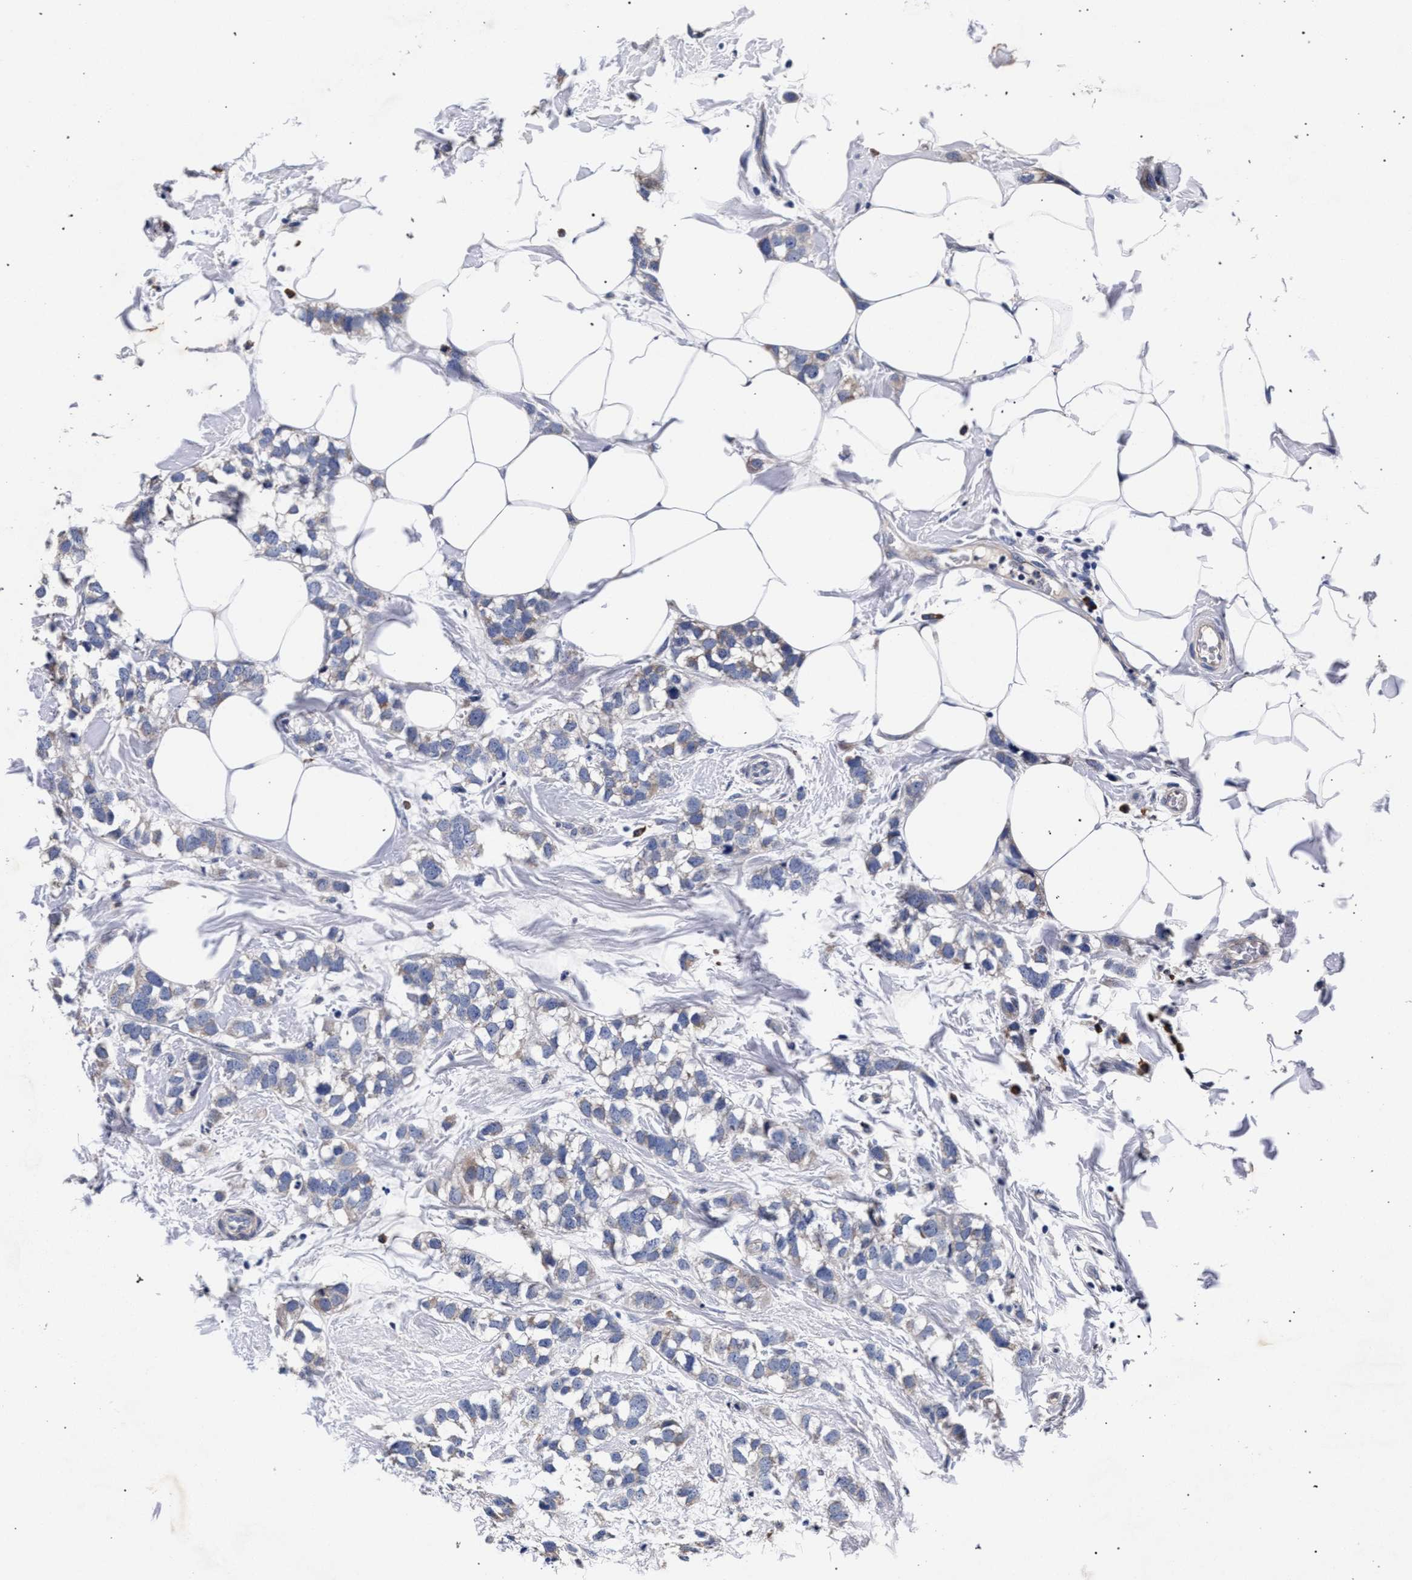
{"staining": {"intensity": "negative", "quantity": "none", "location": "none"}, "tissue": "breast cancer", "cell_type": "Tumor cells", "image_type": "cancer", "snomed": [{"axis": "morphology", "description": "Normal tissue, NOS"}, {"axis": "morphology", "description": "Duct carcinoma"}, {"axis": "topography", "description": "Breast"}], "caption": "Tumor cells are negative for protein expression in human invasive ductal carcinoma (breast). Nuclei are stained in blue.", "gene": "CFAP95", "patient": {"sex": "female", "age": 50}}